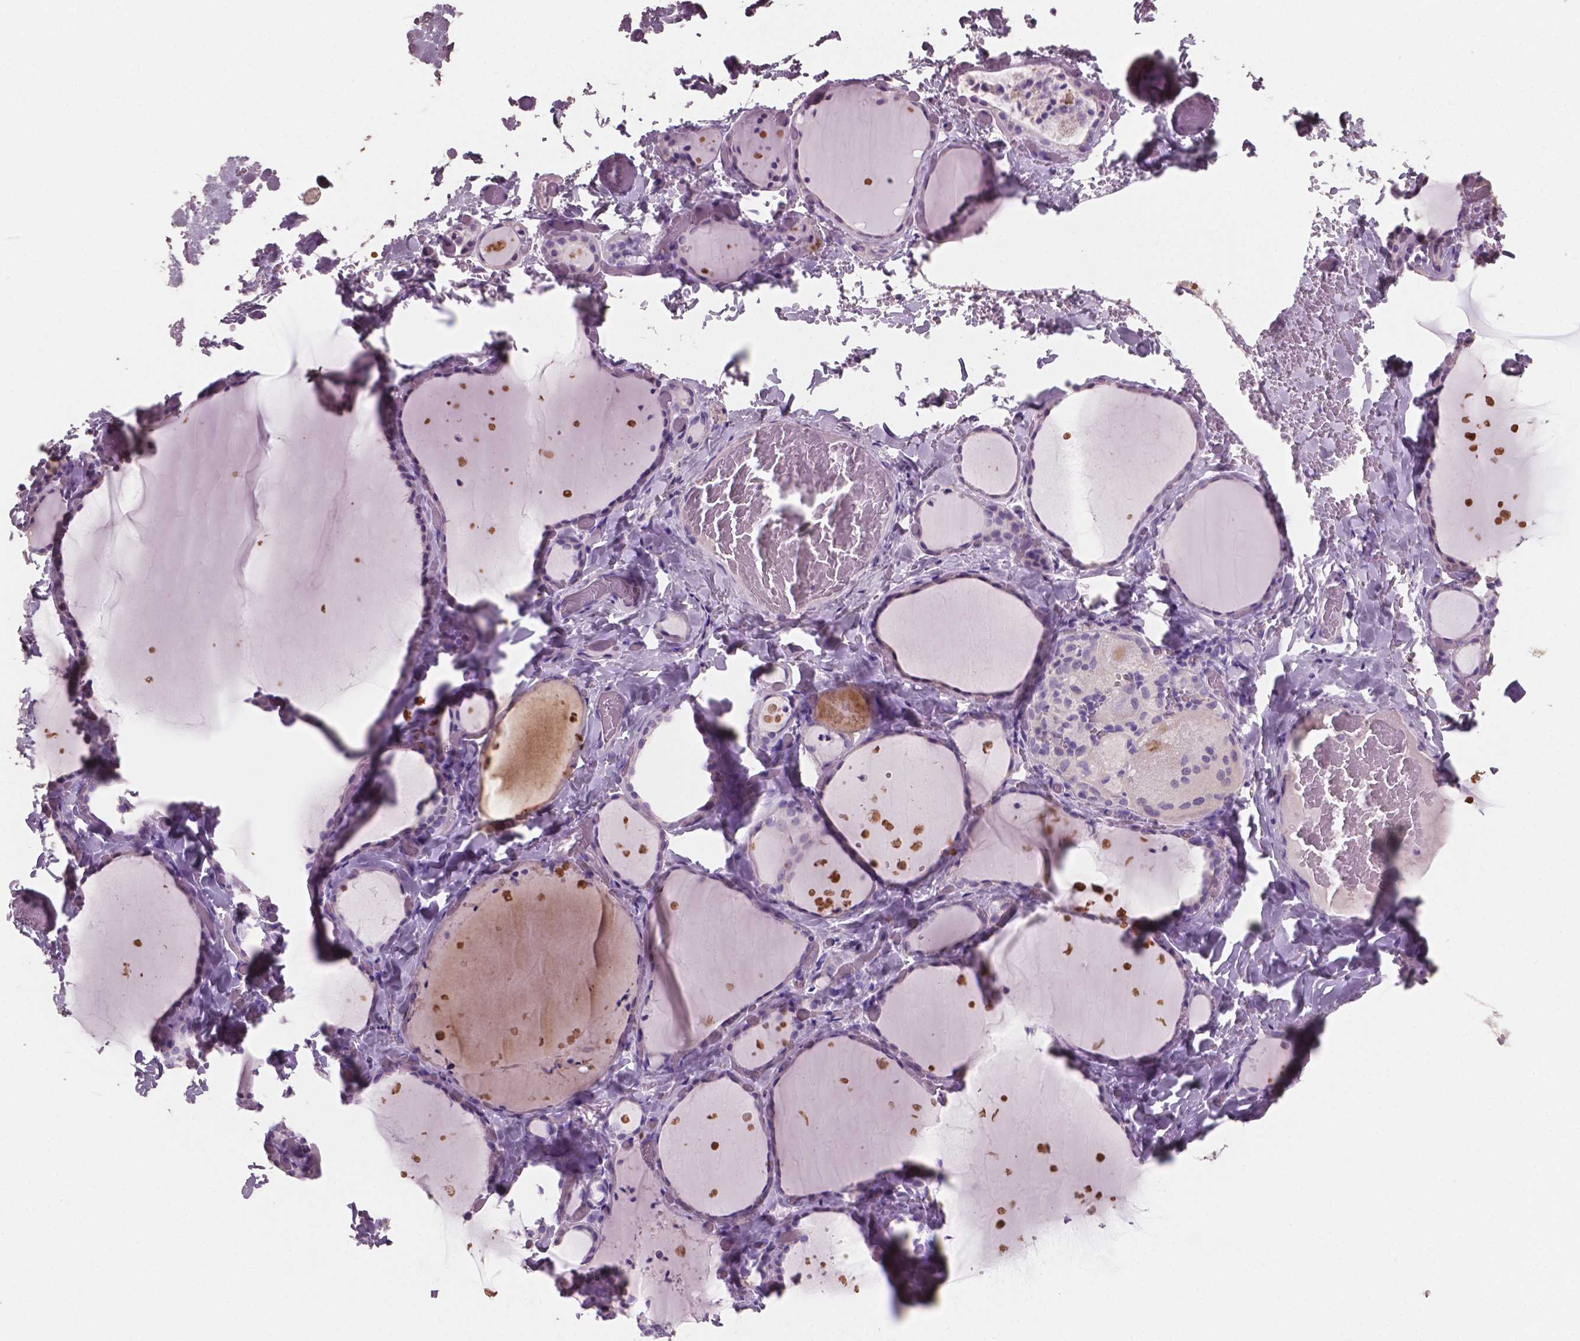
{"staining": {"intensity": "negative", "quantity": "none", "location": "none"}, "tissue": "thyroid gland", "cell_type": "Glandular cells", "image_type": "normal", "snomed": [{"axis": "morphology", "description": "Normal tissue, NOS"}, {"axis": "topography", "description": "Thyroid gland"}], "caption": "Immunohistochemical staining of benign human thyroid gland shows no significant staining in glandular cells.", "gene": "SBSN", "patient": {"sex": "female", "age": 36}}